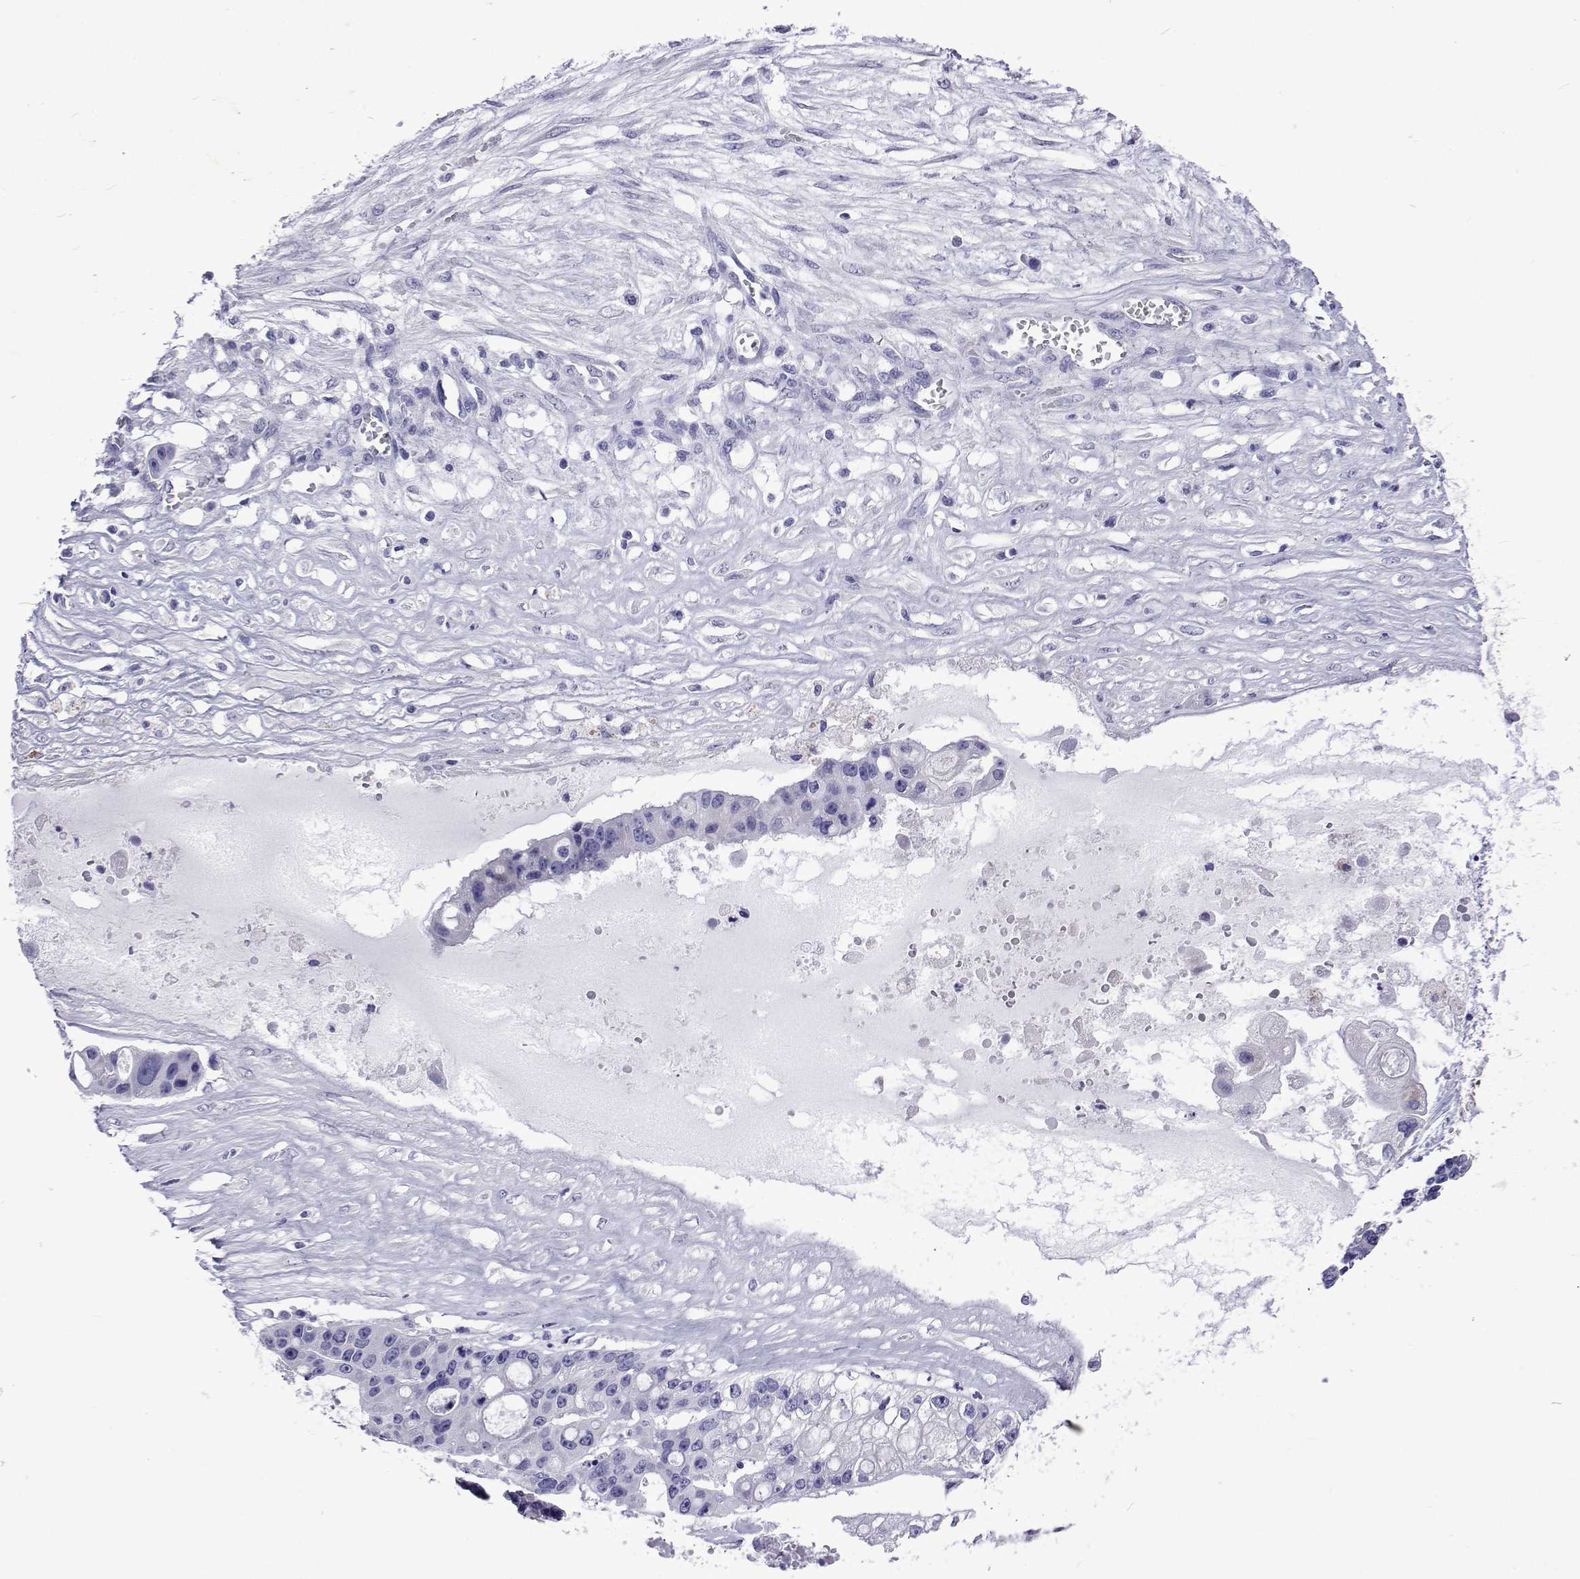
{"staining": {"intensity": "negative", "quantity": "none", "location": "none"}, "tissue": "ovarian cancer", "cell_type": "Tumor cells", "image_type": "cancer", "snomed": [{"axis": "morphology", "description": "Cystadenocarcinoma, serous, NOS"}, {"axis": "topography", "description": "Ovary"}], "caption": "A histopathology image of human ovarian cancer (serous cystadenocarcinoma) is negative for staining in tumor cells.", "gene": "UMODL1", "patient": {"sex": "female", "age": 56}}